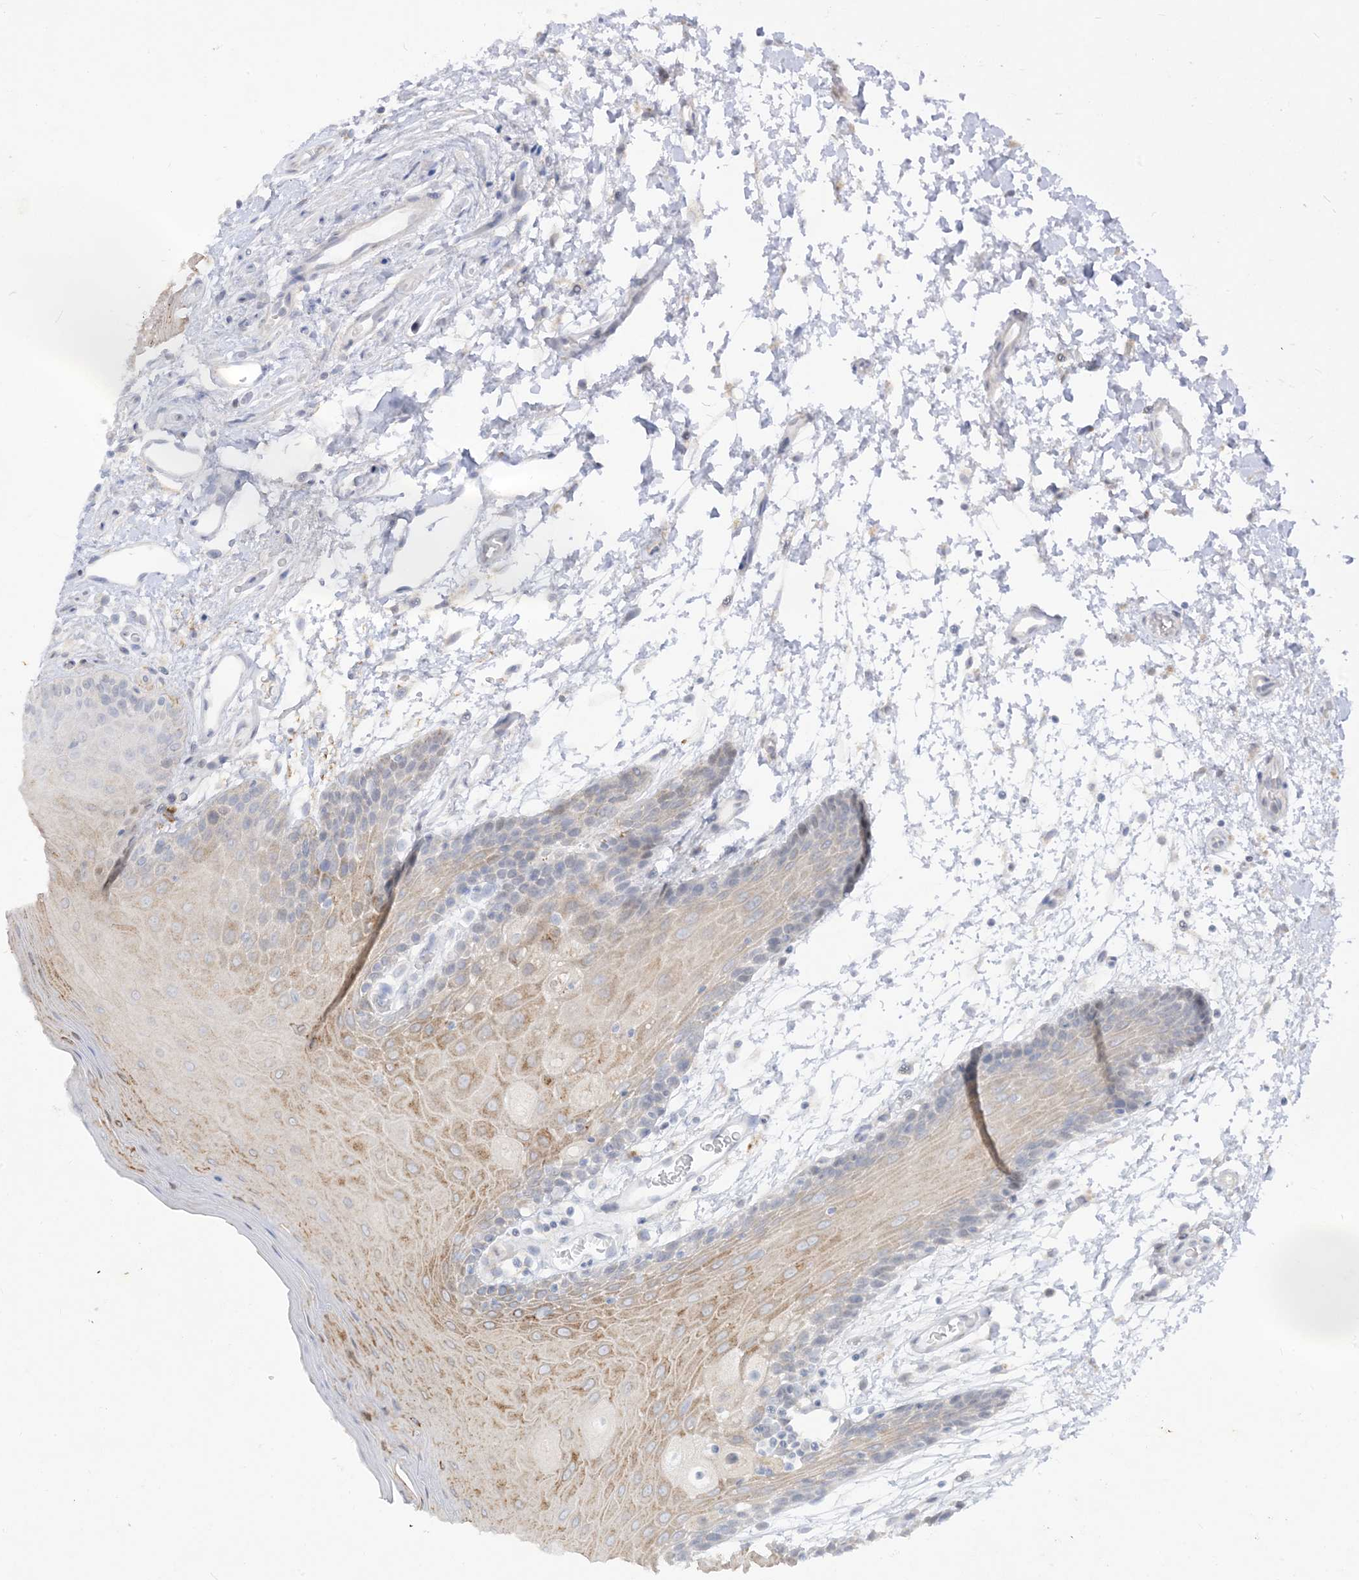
{"staining": {"intensity": "moderate", "quantity": "<25%", "location": "cytoplasmic/membranous"}, "tissue": "oral mucosa", "cell_type": "Squamous epithelial cells", "image_type": "normal", "snomed": [{"axis": "morphology", "description": "Normal tissue, NOS"}, {"axis": "topography", "description": "Skeletal muscle"}, {"axis": "topography", "description": "Oral tissue"}, {"axis": "topography", "description": "Salivary gland"}, {"axis": "topography", "description": "Peripheral nerve tissue"}], "caption": "Squamous epithelial cells show moderate cytoplasmic/membranous expression in approximately <25% of cells in normal oral mucosa. (IHC, brightfield microscopy, high magnification).", "gene": "LOXL3", "patient": {"sex": "male", "age": 54}}